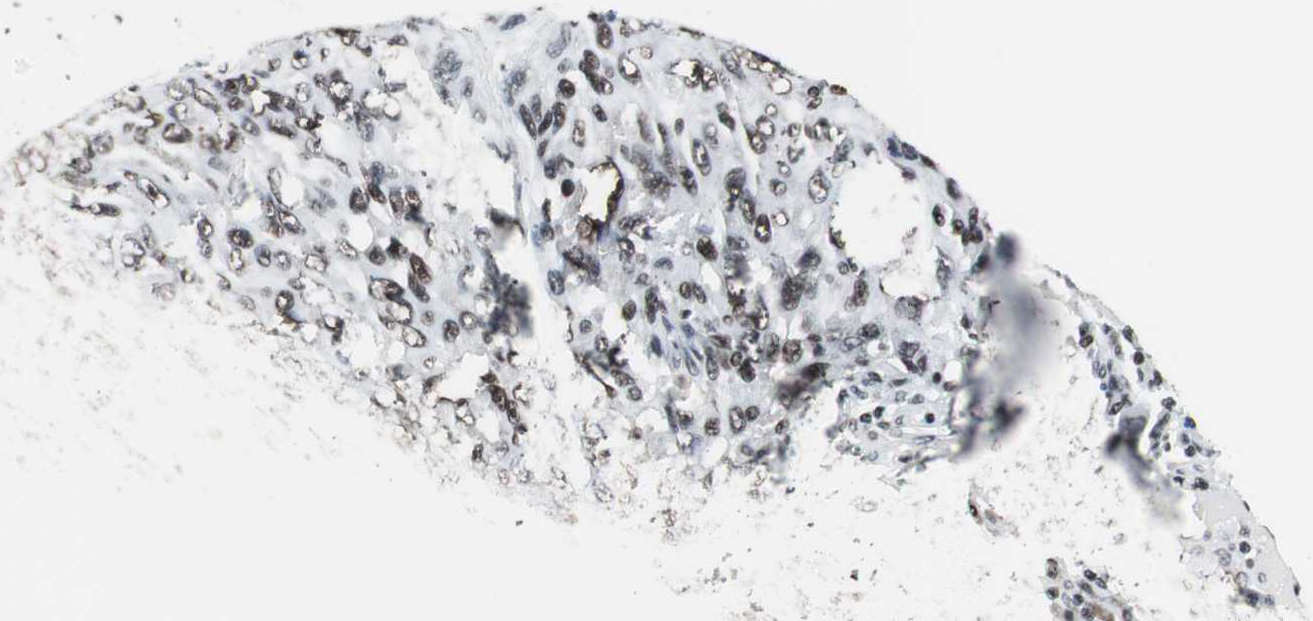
{"staining": {"intensity": "moderate", "quantity": "25%-75%", "location": "nuclear"}, "tissue": "melanoma", "cell_type": "Tumor cells", "image_type": "cancer", "snomed": [{"axis": "morphology", "description": "Malignant melanoma, NOS"}, {"axis": "topography", "description": "Skin"}], "caption": "Tumor cells display medium levels of moderate nuclear expression in about 25%-75% of cells in malignant melanoma.", "gene": "RAD9A", "patient": {"sex": "male", "age": 53}}